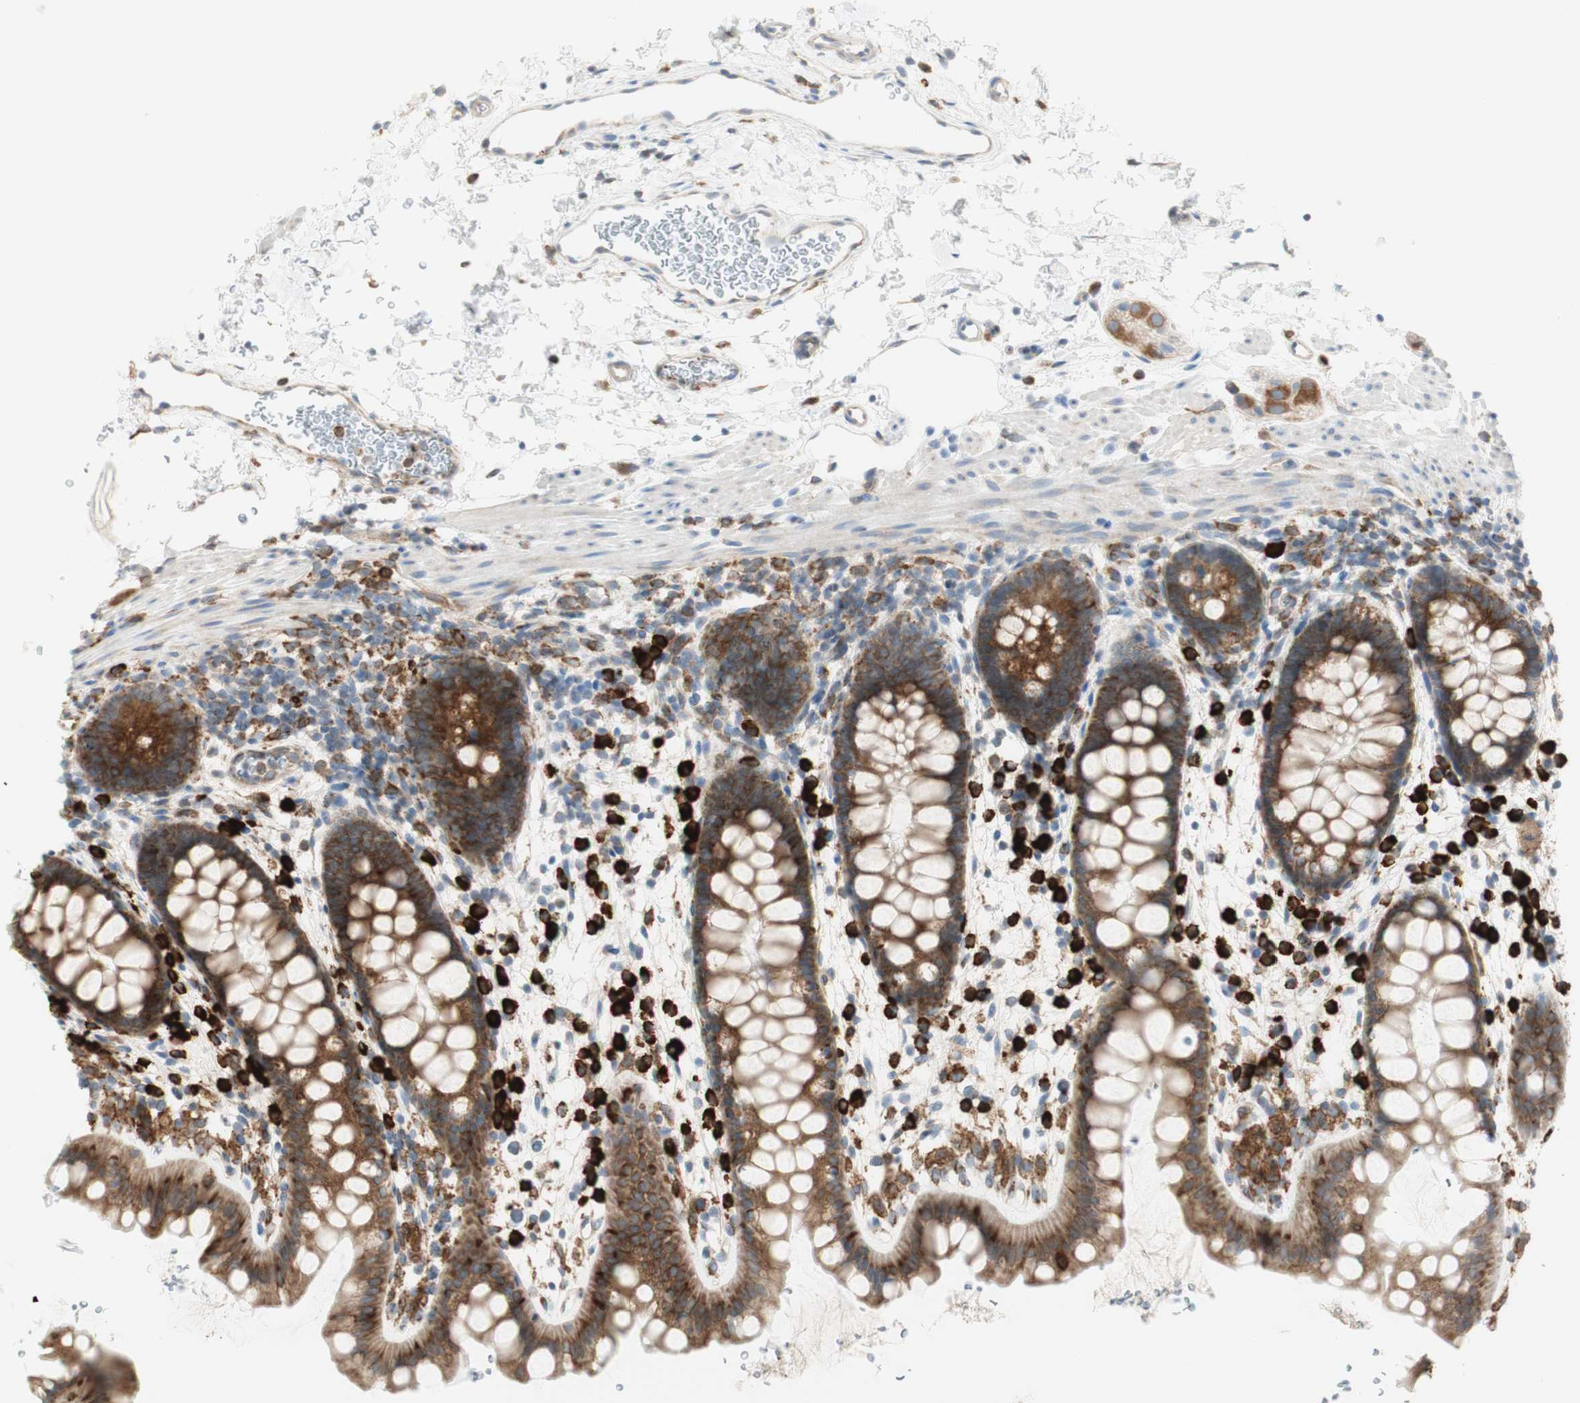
{"staining": {"intensity": "strong", "quantity": ">75%", "location": "cytoplasmic/membranous"}, "tissue": "rectum", "cell_type": "Glandular cells", "image_type": "normal", "snomed": [{"axis": "morphology", "description": "Normal tissue, NOS"}, {"axis": "topography", "description": "Rectum"}], "caption": "A brown stain highlights strong cytoplasmic/membranous positivity of a protein in glandular cells of benign rectum.", "gene": "MANF", "patient": {"sex": "female", "age": 24}}